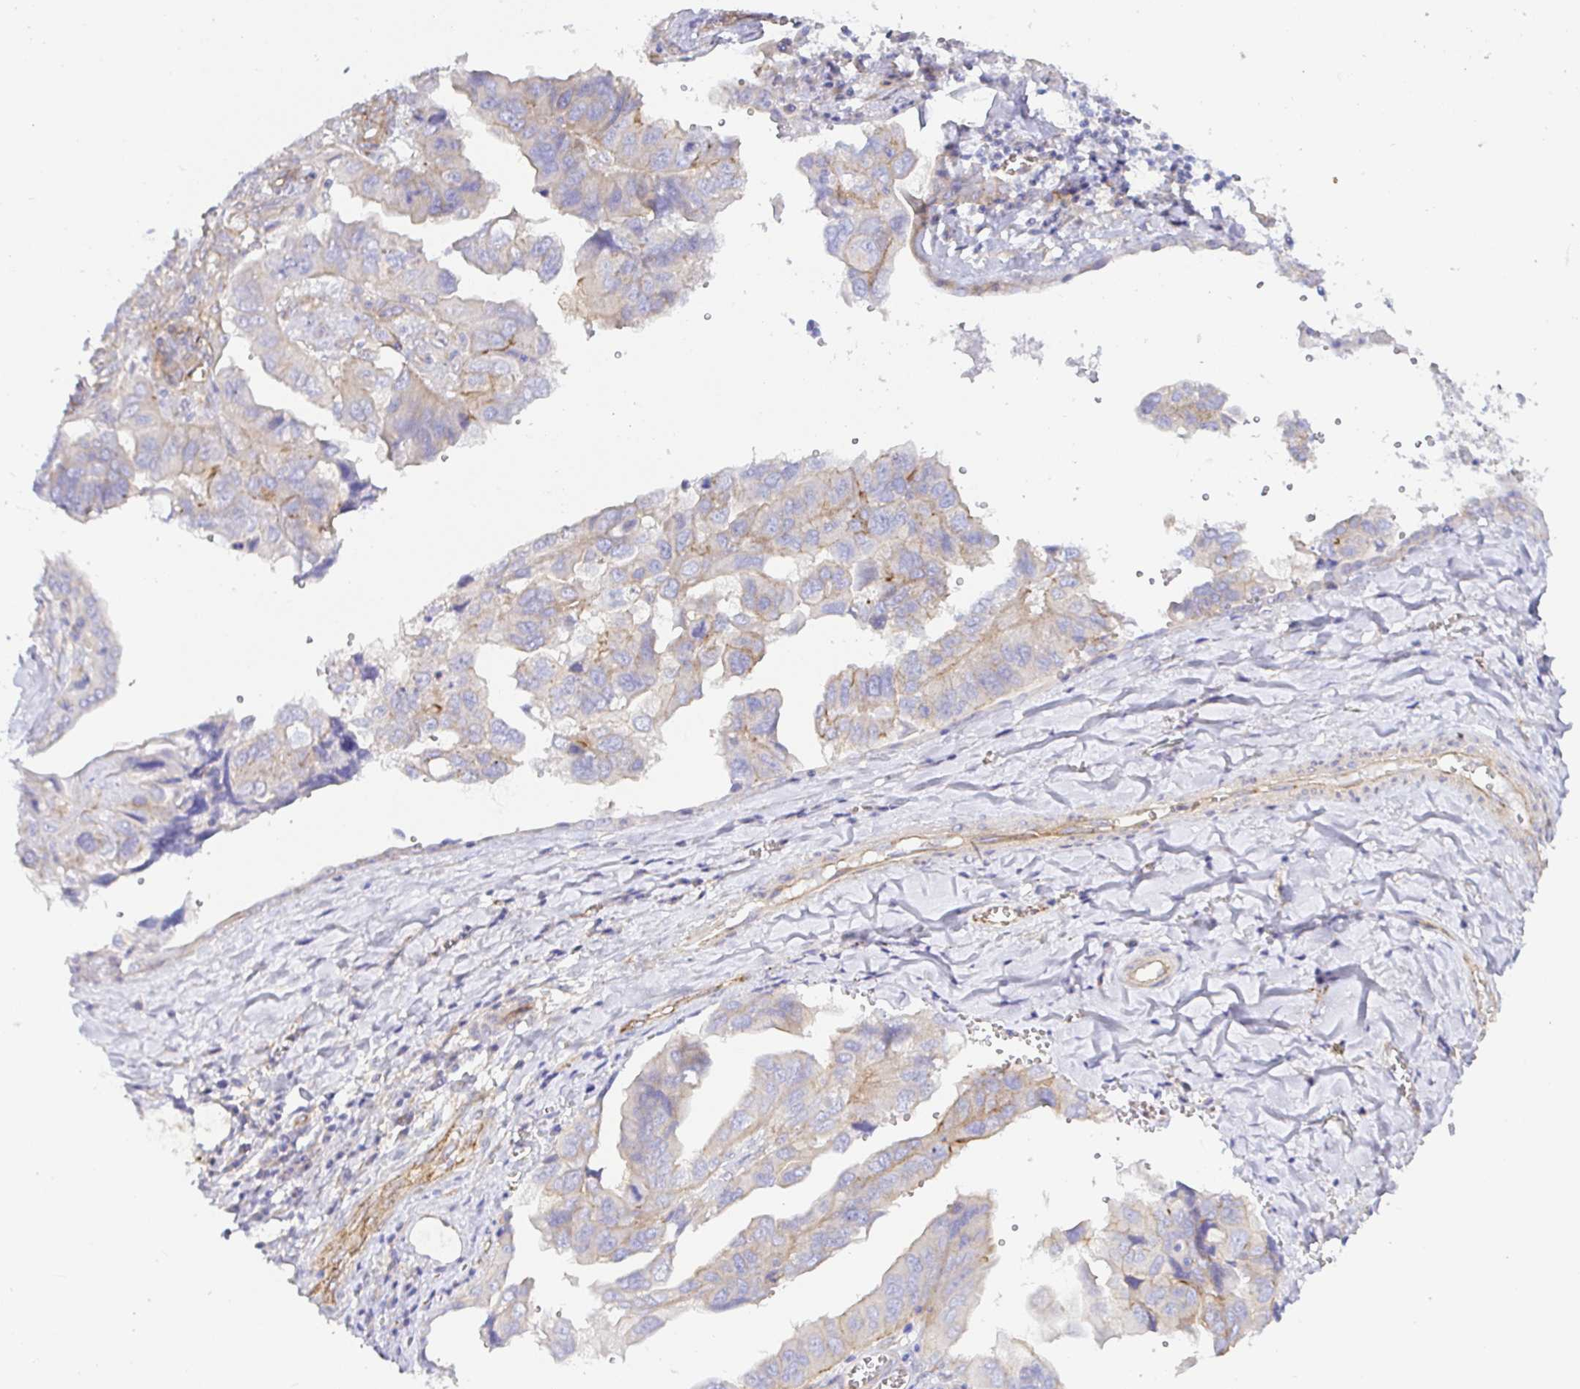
{"staining": {"intensity": "moderate", "quantity": "<25%", "location": "cytoplasmic/membranous"}, "tissue": "ovarian cancer", "cell_type": "Tumor cells", "image_type": "cancer", "snomed": [{"axis": "morphology", "description": "Cystadenocarcinoma, serous, NOS"}, {"axis": "topography", "description": "Ovary"}], "caption": "Brown immunohistochemical staining in ovarian serous cystadenocarcinoma demonstrates moderate cytoplasmic/membranous staining in approximately <25% of tumor cells. The protein is stained brown, and the nuclei are stained in blue (DAB IHC with brightfield microscopy, high magnification).", "gene": "ARL4D", "patient": {"sex": "female", "age": 79}}